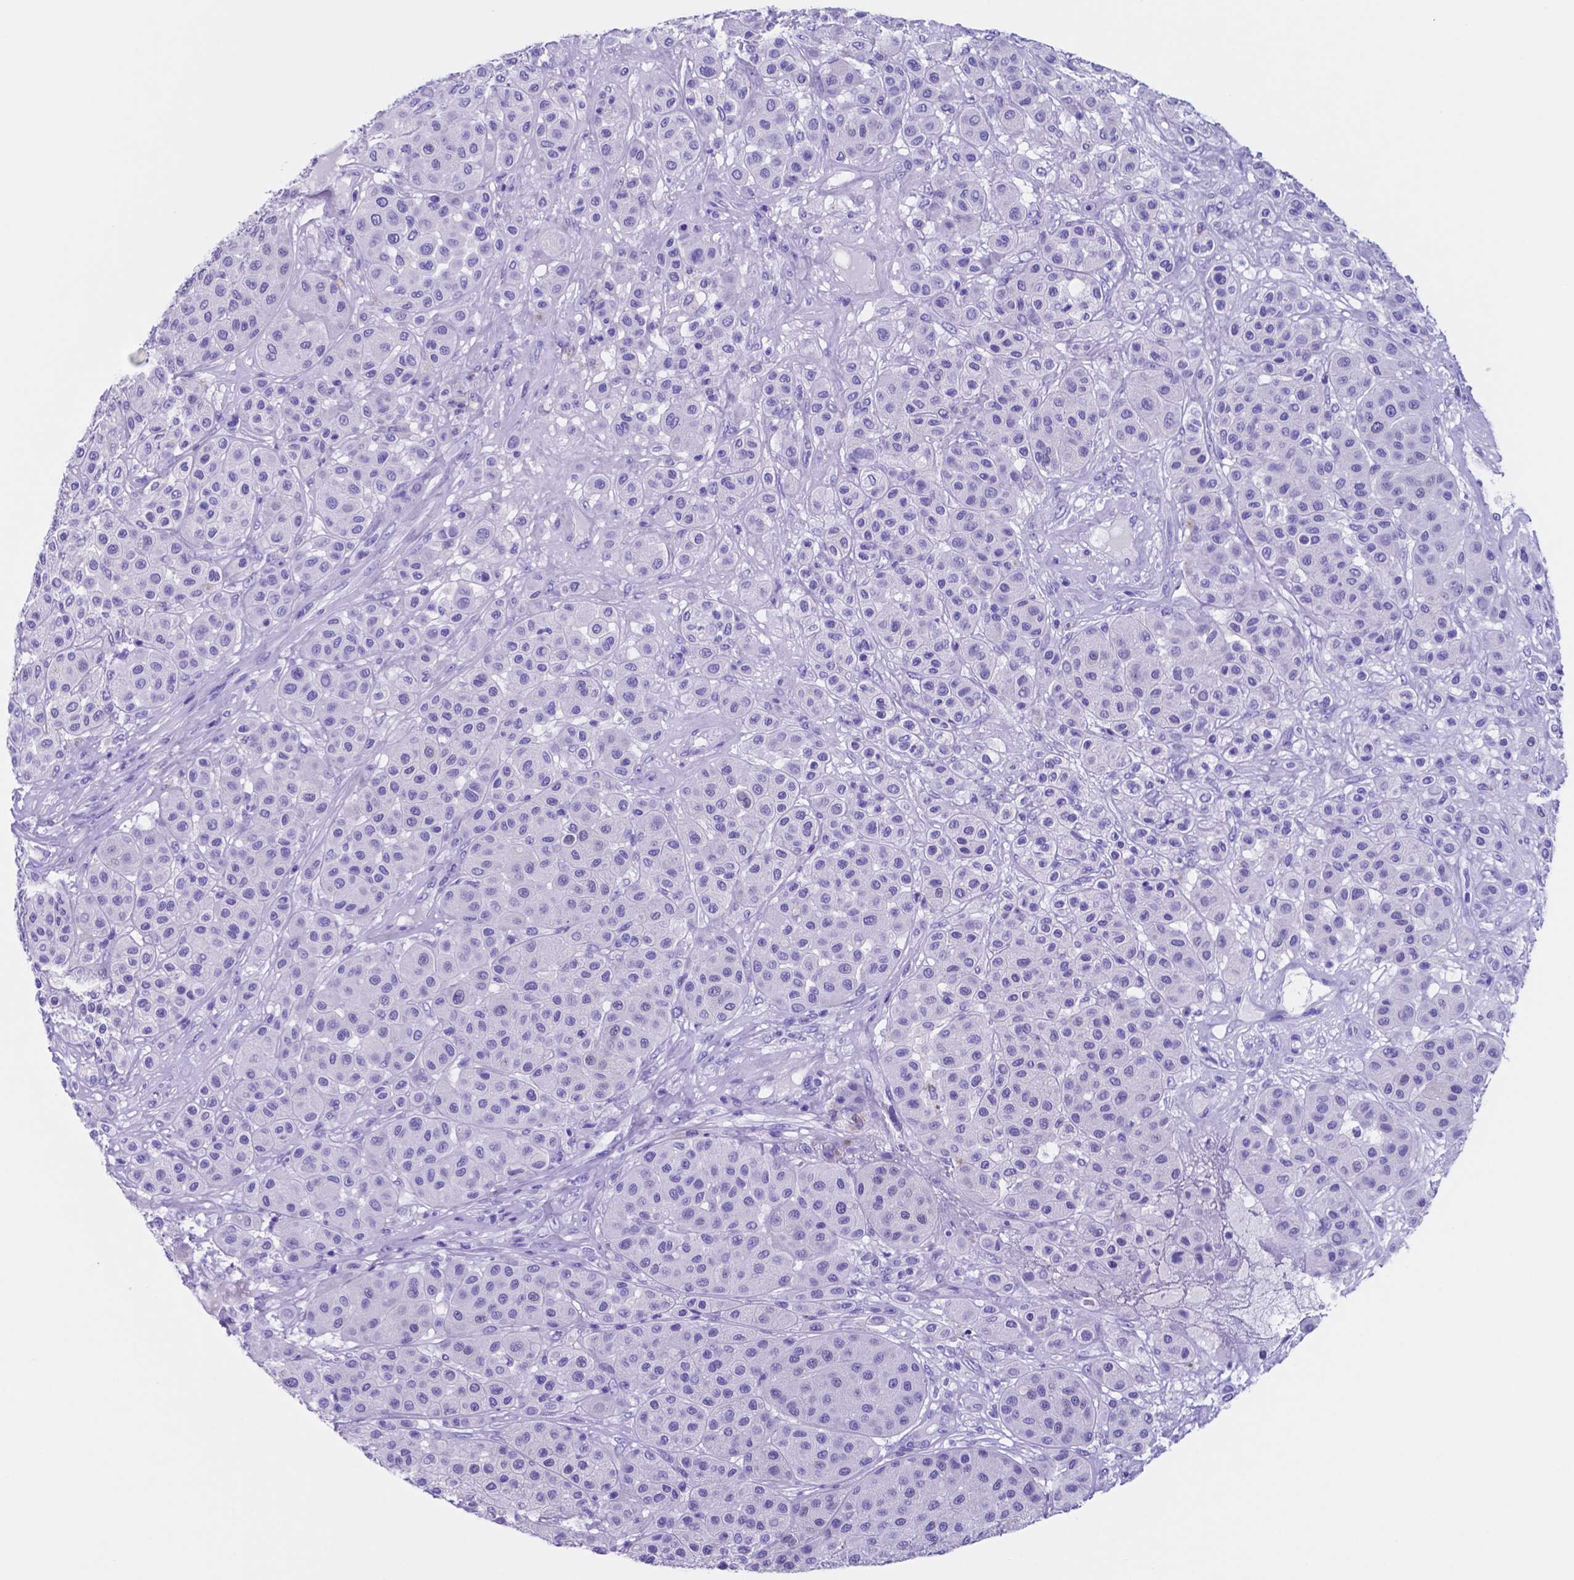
{"staining": {"intensity": "negative", "quantity": "none", "location": "none"}, "tissue": "melanoma", "cell_type": "Tumor cells", "image_type": "cancer", "snomed": [{"axis": "morphology", "description": "Malignant melanoma, Metastatic site"}, {"axis": "topography", "description": "Smooth muscle"}], "caption": "Image shows no significant protein positivity in tumor cells of melanoma.", "gene": "DNAAF8", "patient": {"sex": "male", "age": 41}}